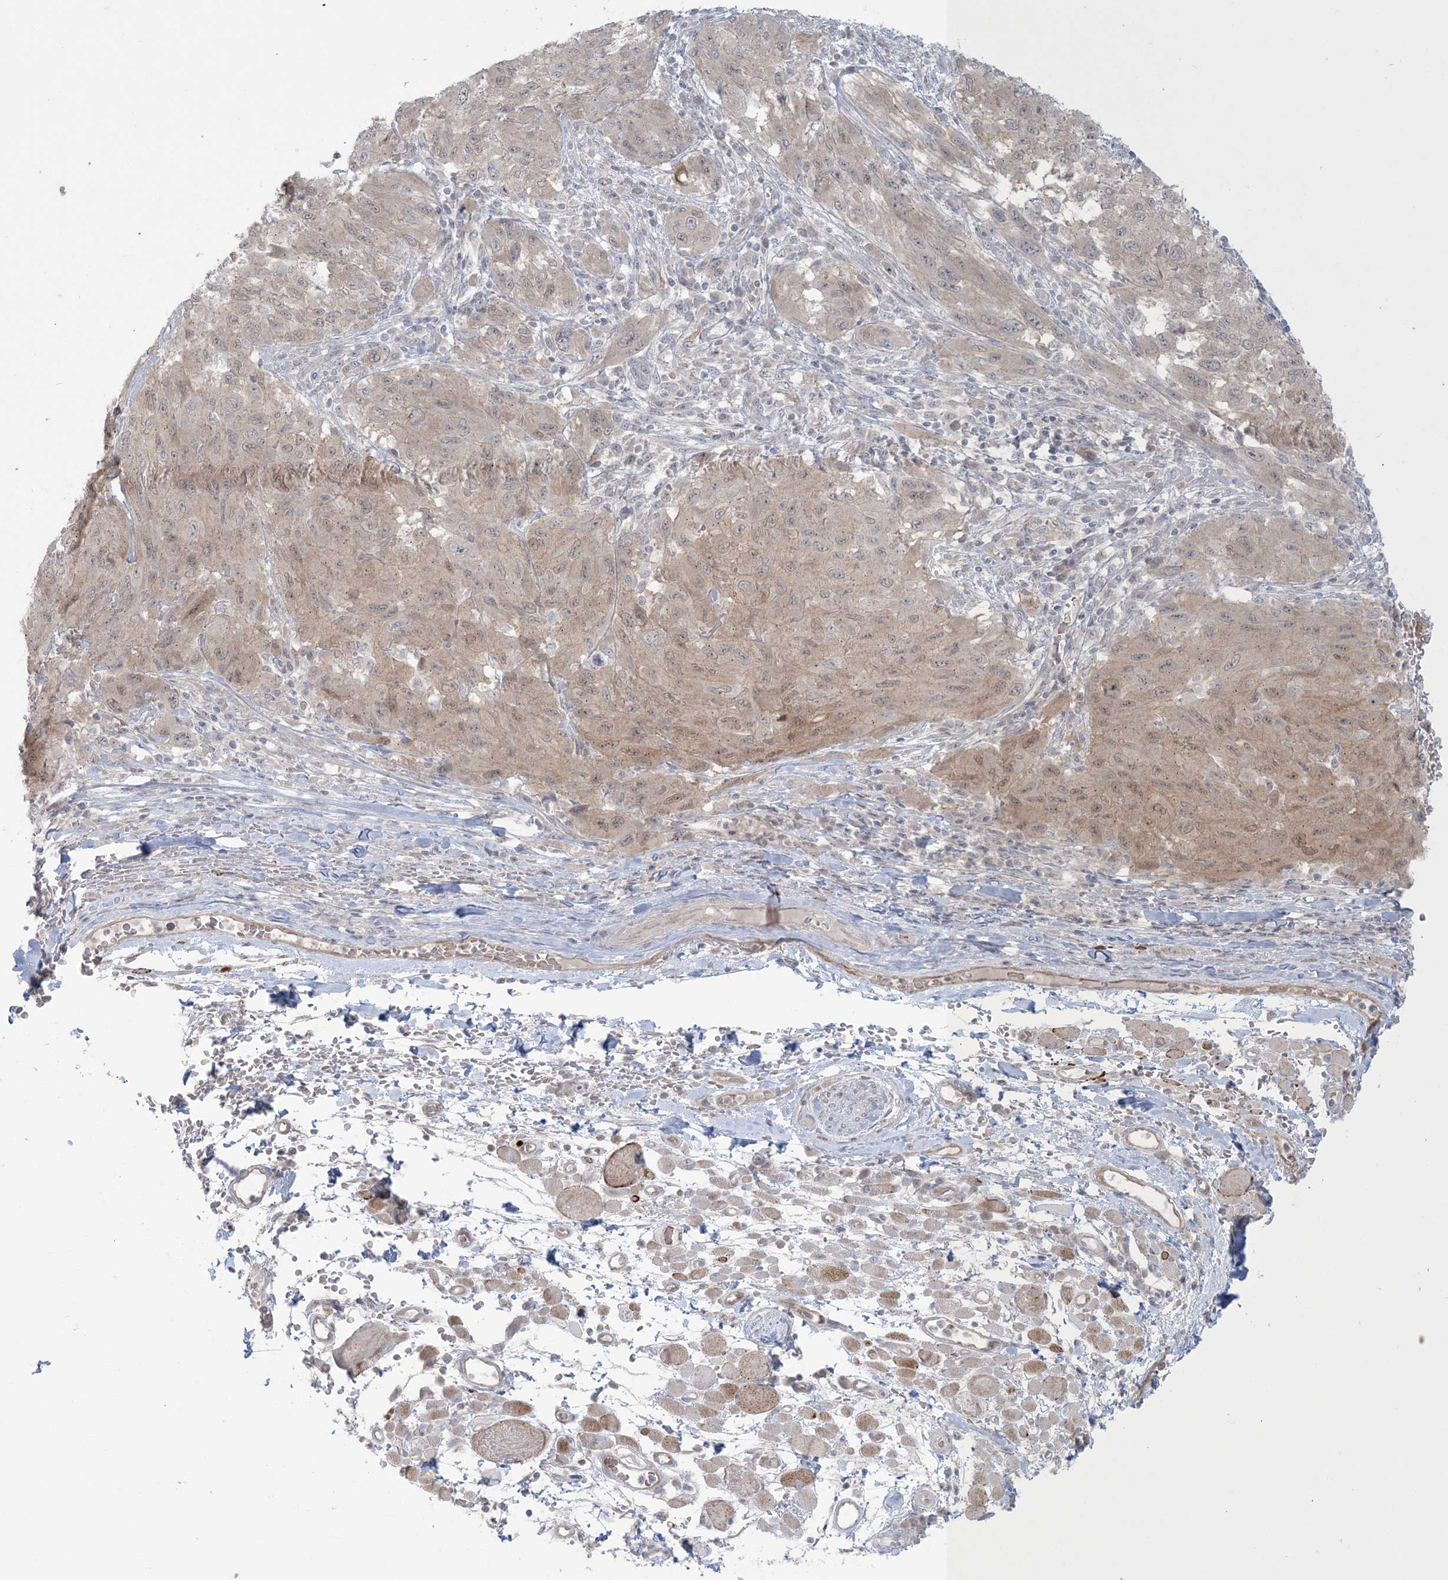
{"staining": {"intensity": "weak", "quantity": "<25%", "location": "cytoplasmic/membranous,nuclear"}, "tissue": "melanoma", "cell_type": "Tumor cells", "image_type": "cancer", "snomed": [{"axis": "morphology", "description": "Malignant melanoma, NOS"}, {"axis": "topography", "description": "Skin"}], "caption": "Malignant melanoma stained for a protein using IHC displays no staining tumor cells.", "gene": "NRBP2", "patient": {"sex": "female", "age": 91}}